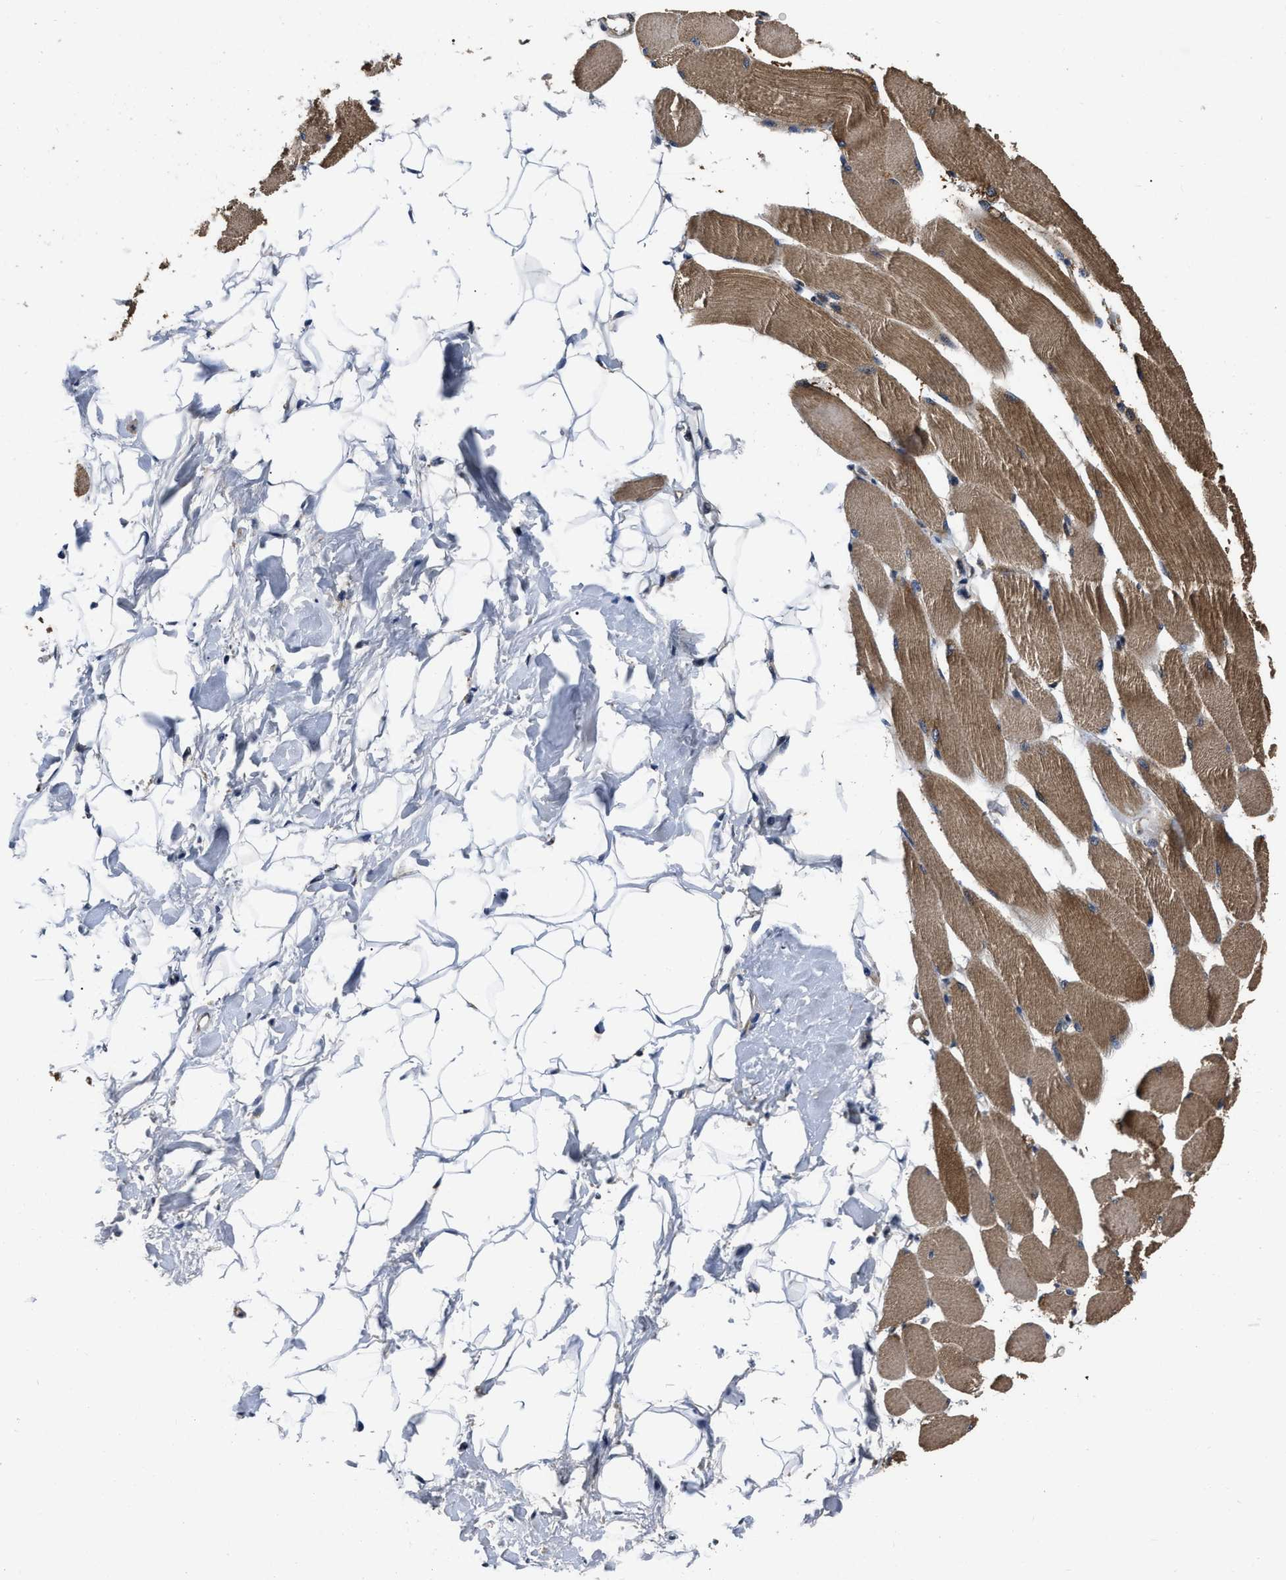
{"staining": {"intensity": "moderate", "quantity": ">75%", "location": "cytoplasmic/membranous"}, "tissue": "skeletal muscle", "cell_type": "Myocytes", "image_type": "normal", "snomed": [{"axis": "morphology", "description": "Normal tissue, NOS"}, {"axis": "topography", "description": "Skeletal muscle"}, {"axis": "topography", "description": "Peripheral nerve tissue"}], "caption": "Immunohistochemistry (IHC) photomicrograph of benign skeletal muscle stained for a protein (brown), which exhibits medium levels of moderate cytoplasmic/membranous expression in approximately >75% of myocytes.", "gene": "PPWD1", "patient": {"sex": "female", "age": 84}}